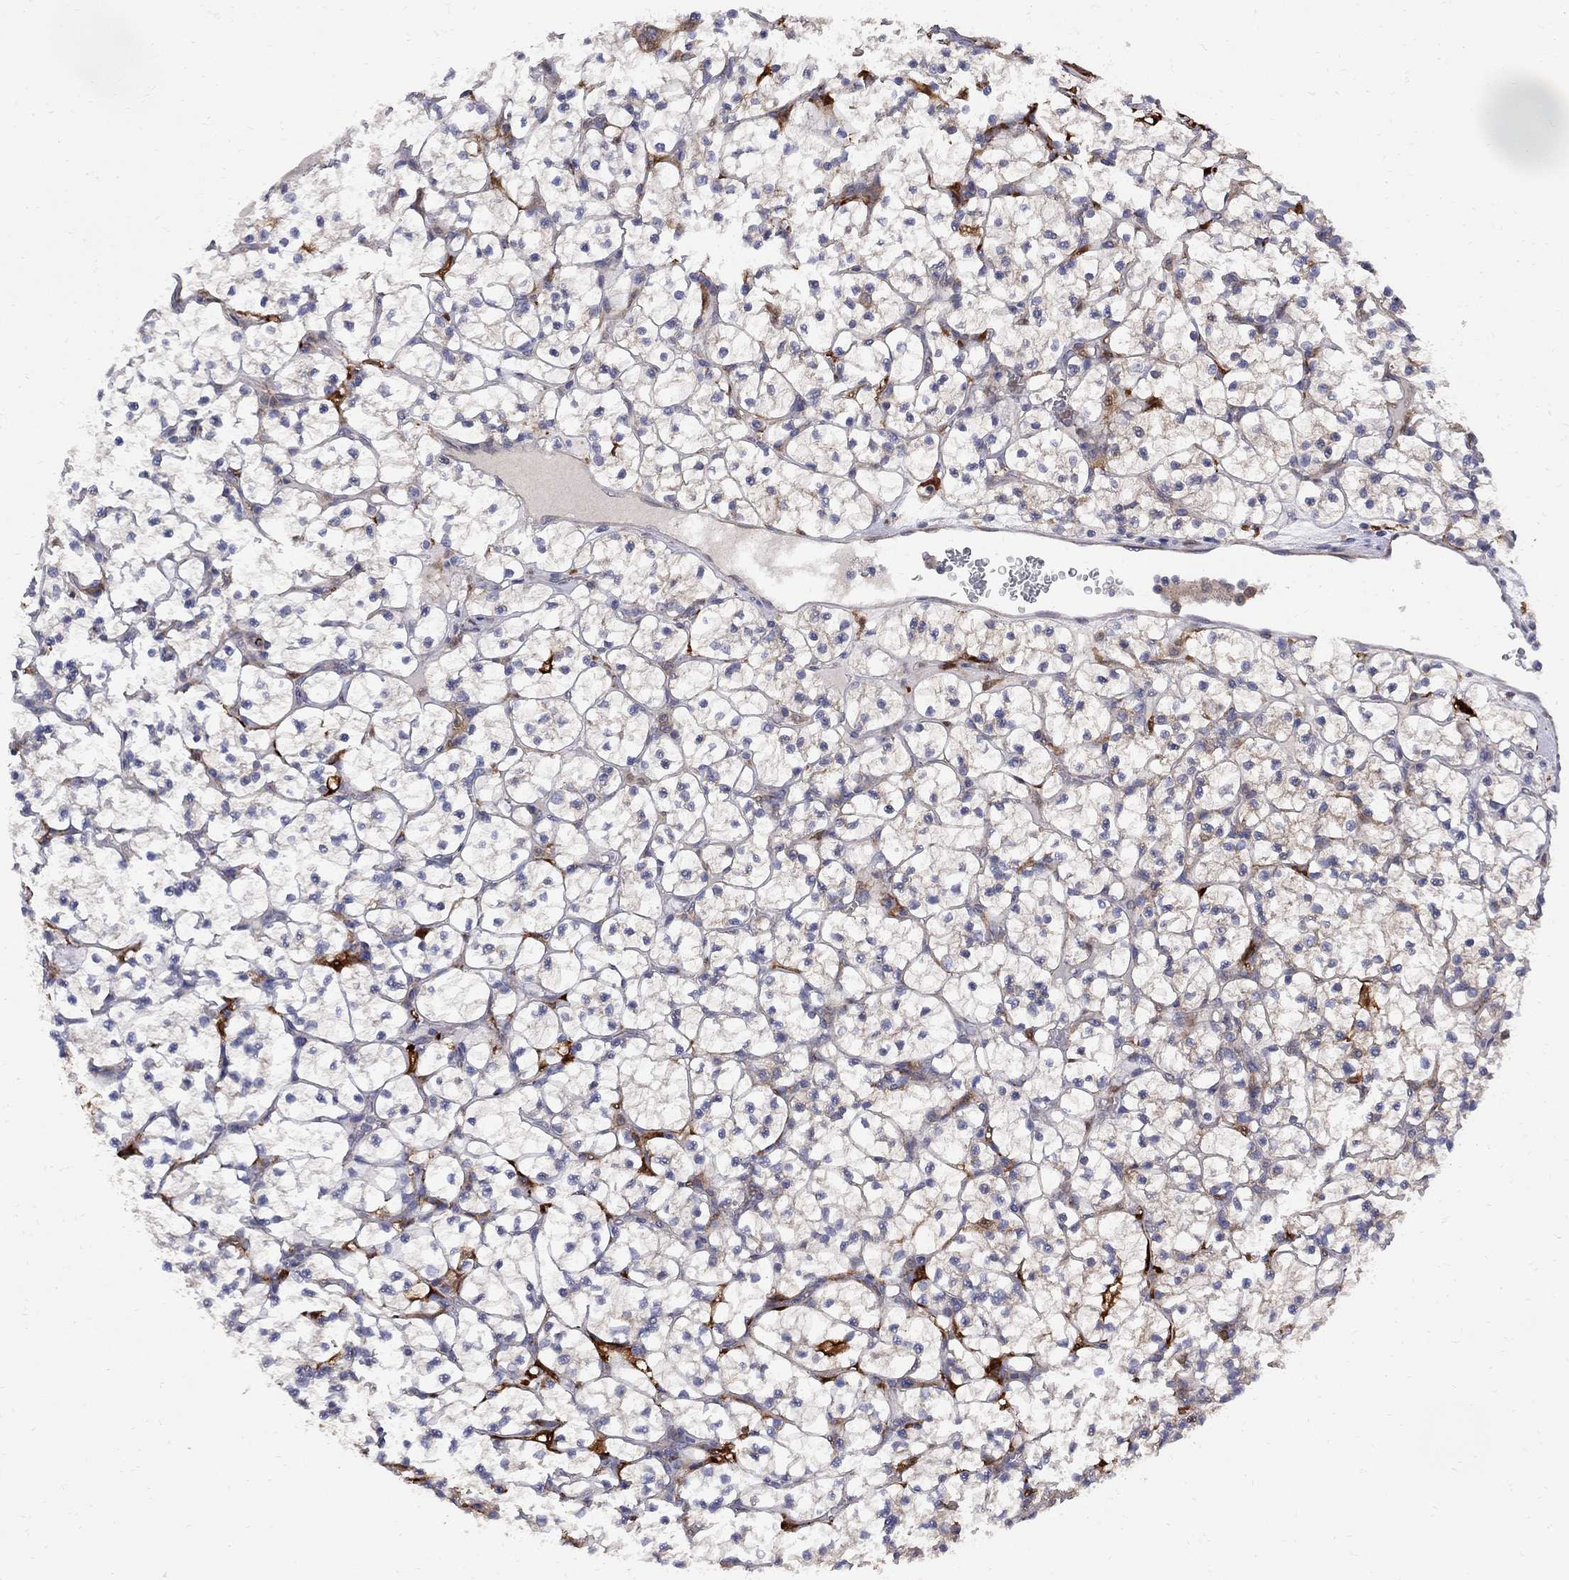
{"staining": {"intensity": "weak", "quantity": "25%-75%", "location": "cytoplasmic/membranous"}, "tissue": "renal cancer", "cell_type": "Tumor cells", "image_type": "cancer", "snomed": [{"axis": "morphology", "description": "Adenocarcinoma, NOS"}, {"axis": "topography", "description": "Kidney"}], "caption": "This photomicrograph exhibits immunohistochemistry (IHC) staining of renal cancer, with low weak cytoplasmic/membranous positivity in approximately 25%-75% of tumor cells.", "gene": "MTHFR", "patient": {"sex": "female", "age": 89}}